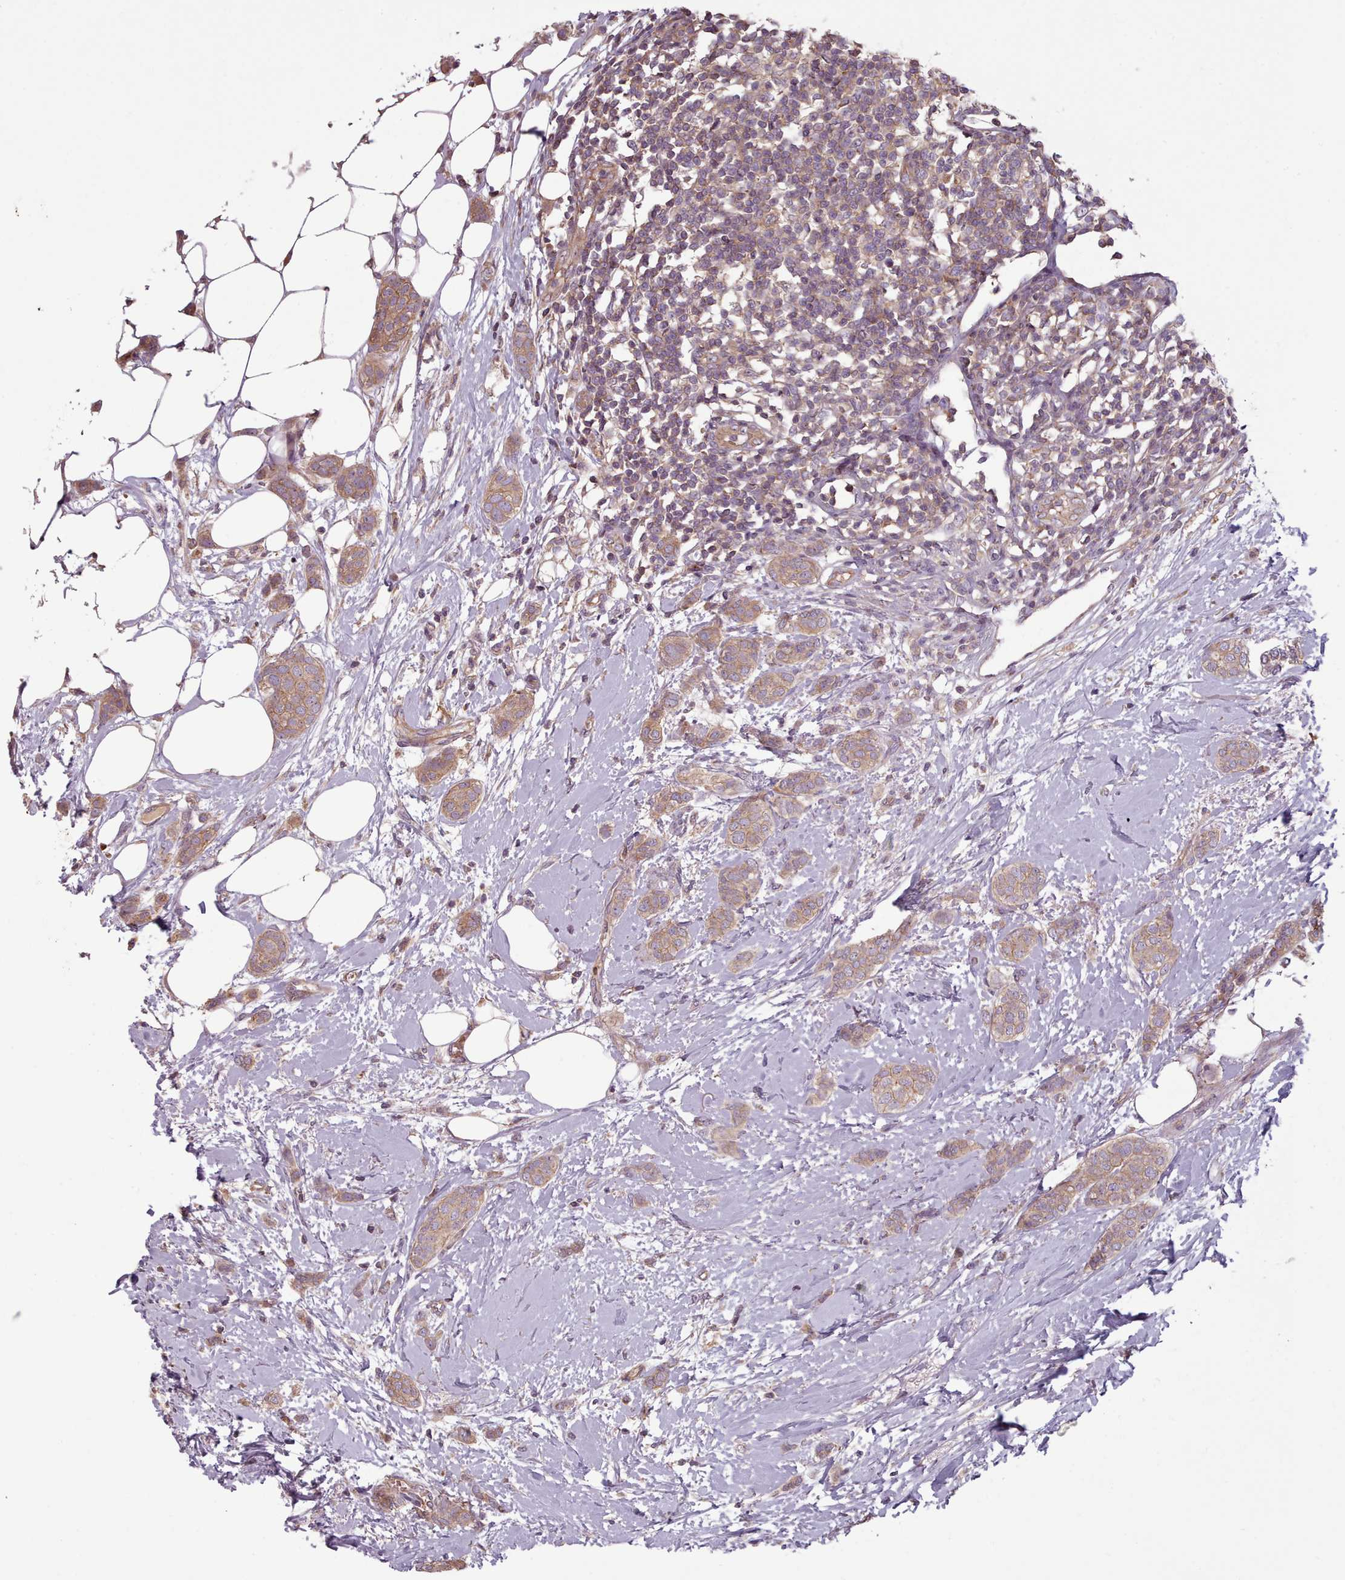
{"staining": {"intensity": "moderate", "quantity": ">75%", "location": "cytoplasmic/membranous"}, "tissue": "breast cancer", "cell_type": "Tumor cells", "image_type": "cancer", "snomed": [{"axis": "morphology", "description": "Duct carcinoma"}, {"axis": "topography", "description": "Breast"}], "caption": "A histopathology image of human breast cancer (infiltrating ductal carcinoma) stained for a protein demonstrates moderate cytoplasmic/membranous brown staining in tumor cells. The staining was performed using DAB to visualize the protein expression in brown, while the nuclei were stained in blue with hematoxylin (Magnification: 20x).", "gene": "NT5DC2", "patient": {"sex": "female", "age": 72}}